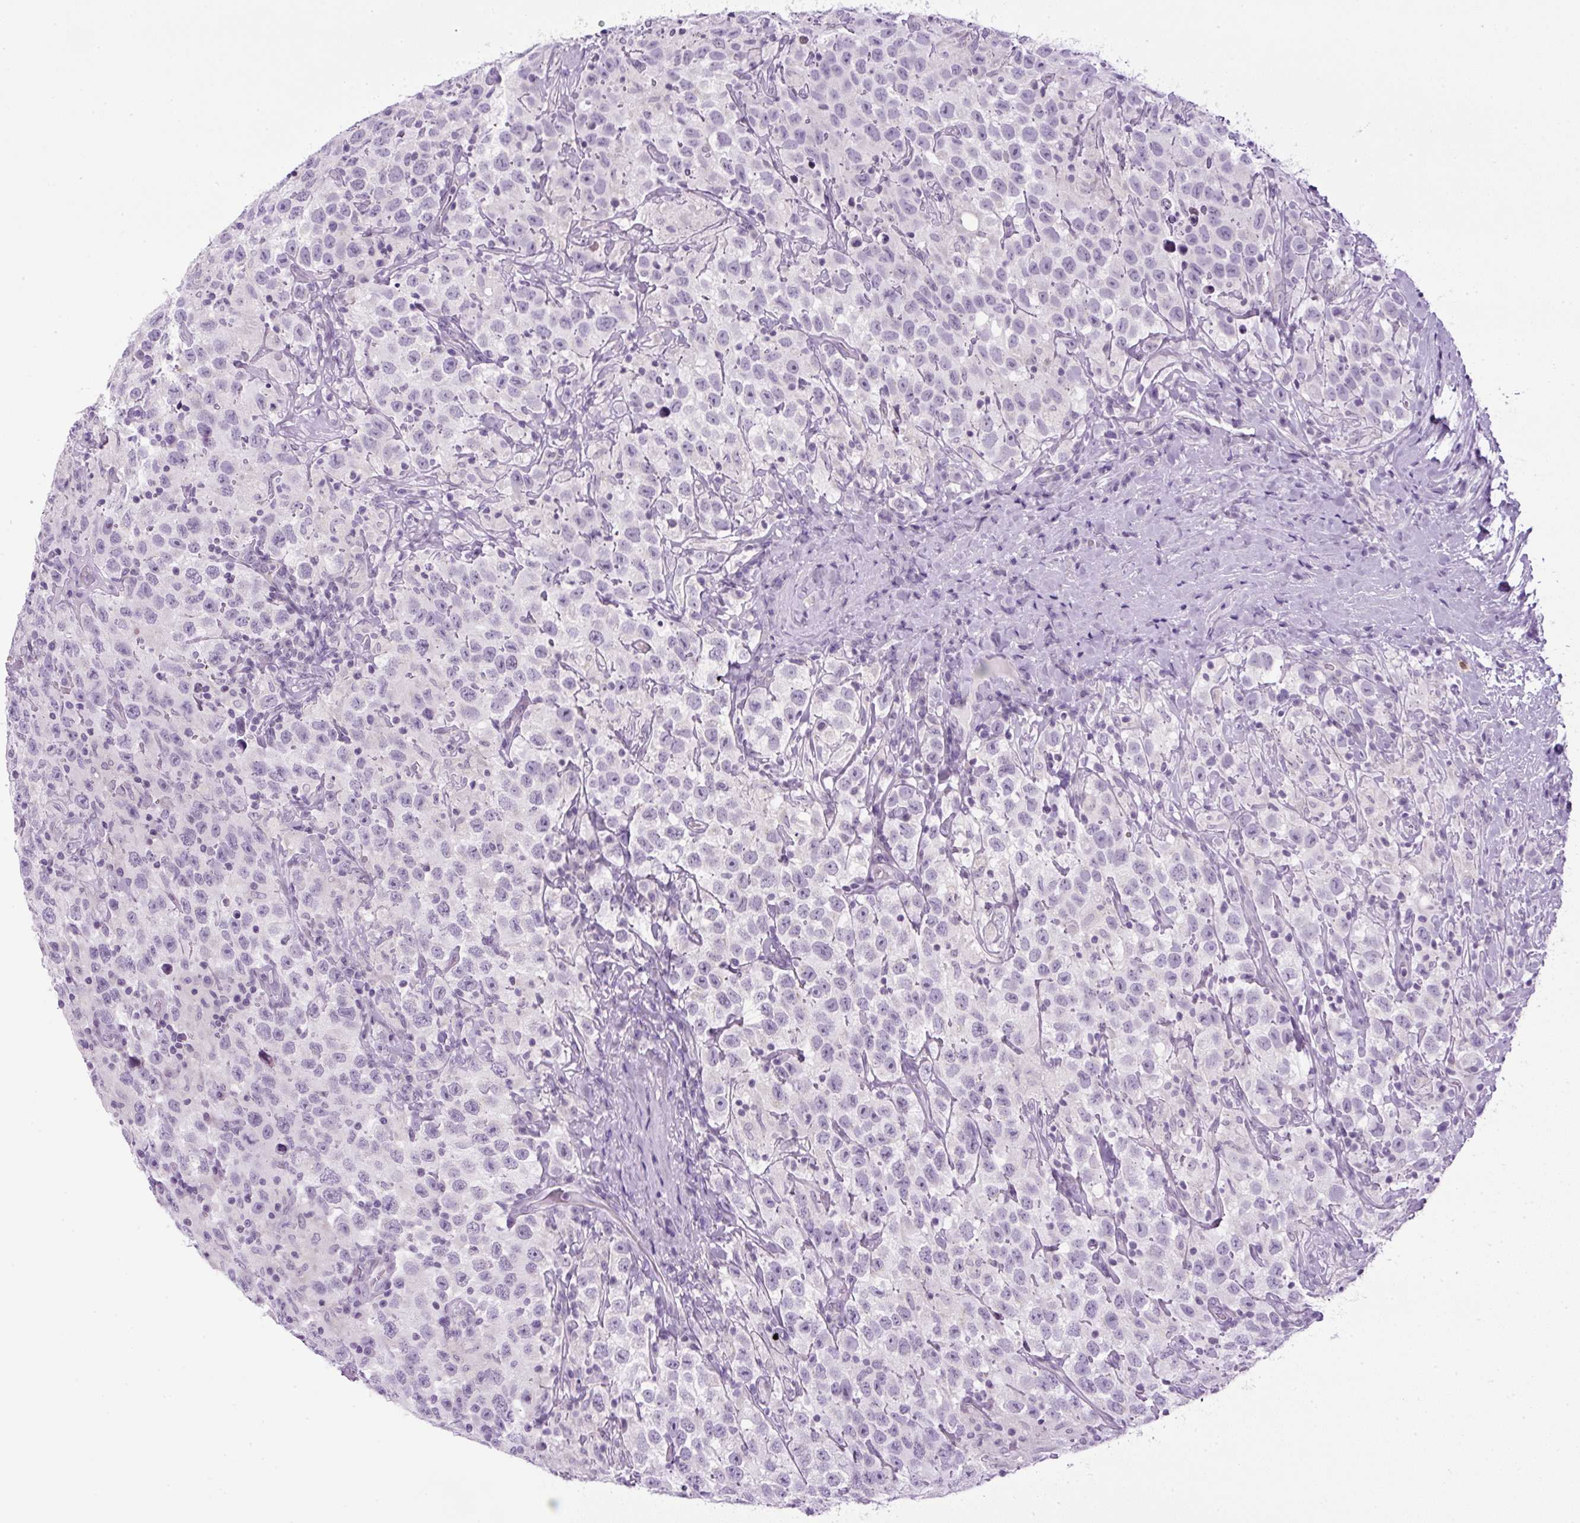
{"staining": {"intensity": "negative", "quantity": "none", "location": "none"}, "tissue": "testis cancer", "cell_type": "Tumor cells", "image_type": "cancer", "snomed": [{"axis": "morphology", "description": "Seminoma, NOS"}, {"axis": "topography", "description": "Testis"}], "caption": "Immunohistochemical staining of testis cancer exhibits no significant expression in tumor cells.", "gene": "RHBDD2", "patient": {"sex": "male", "age": 41}}